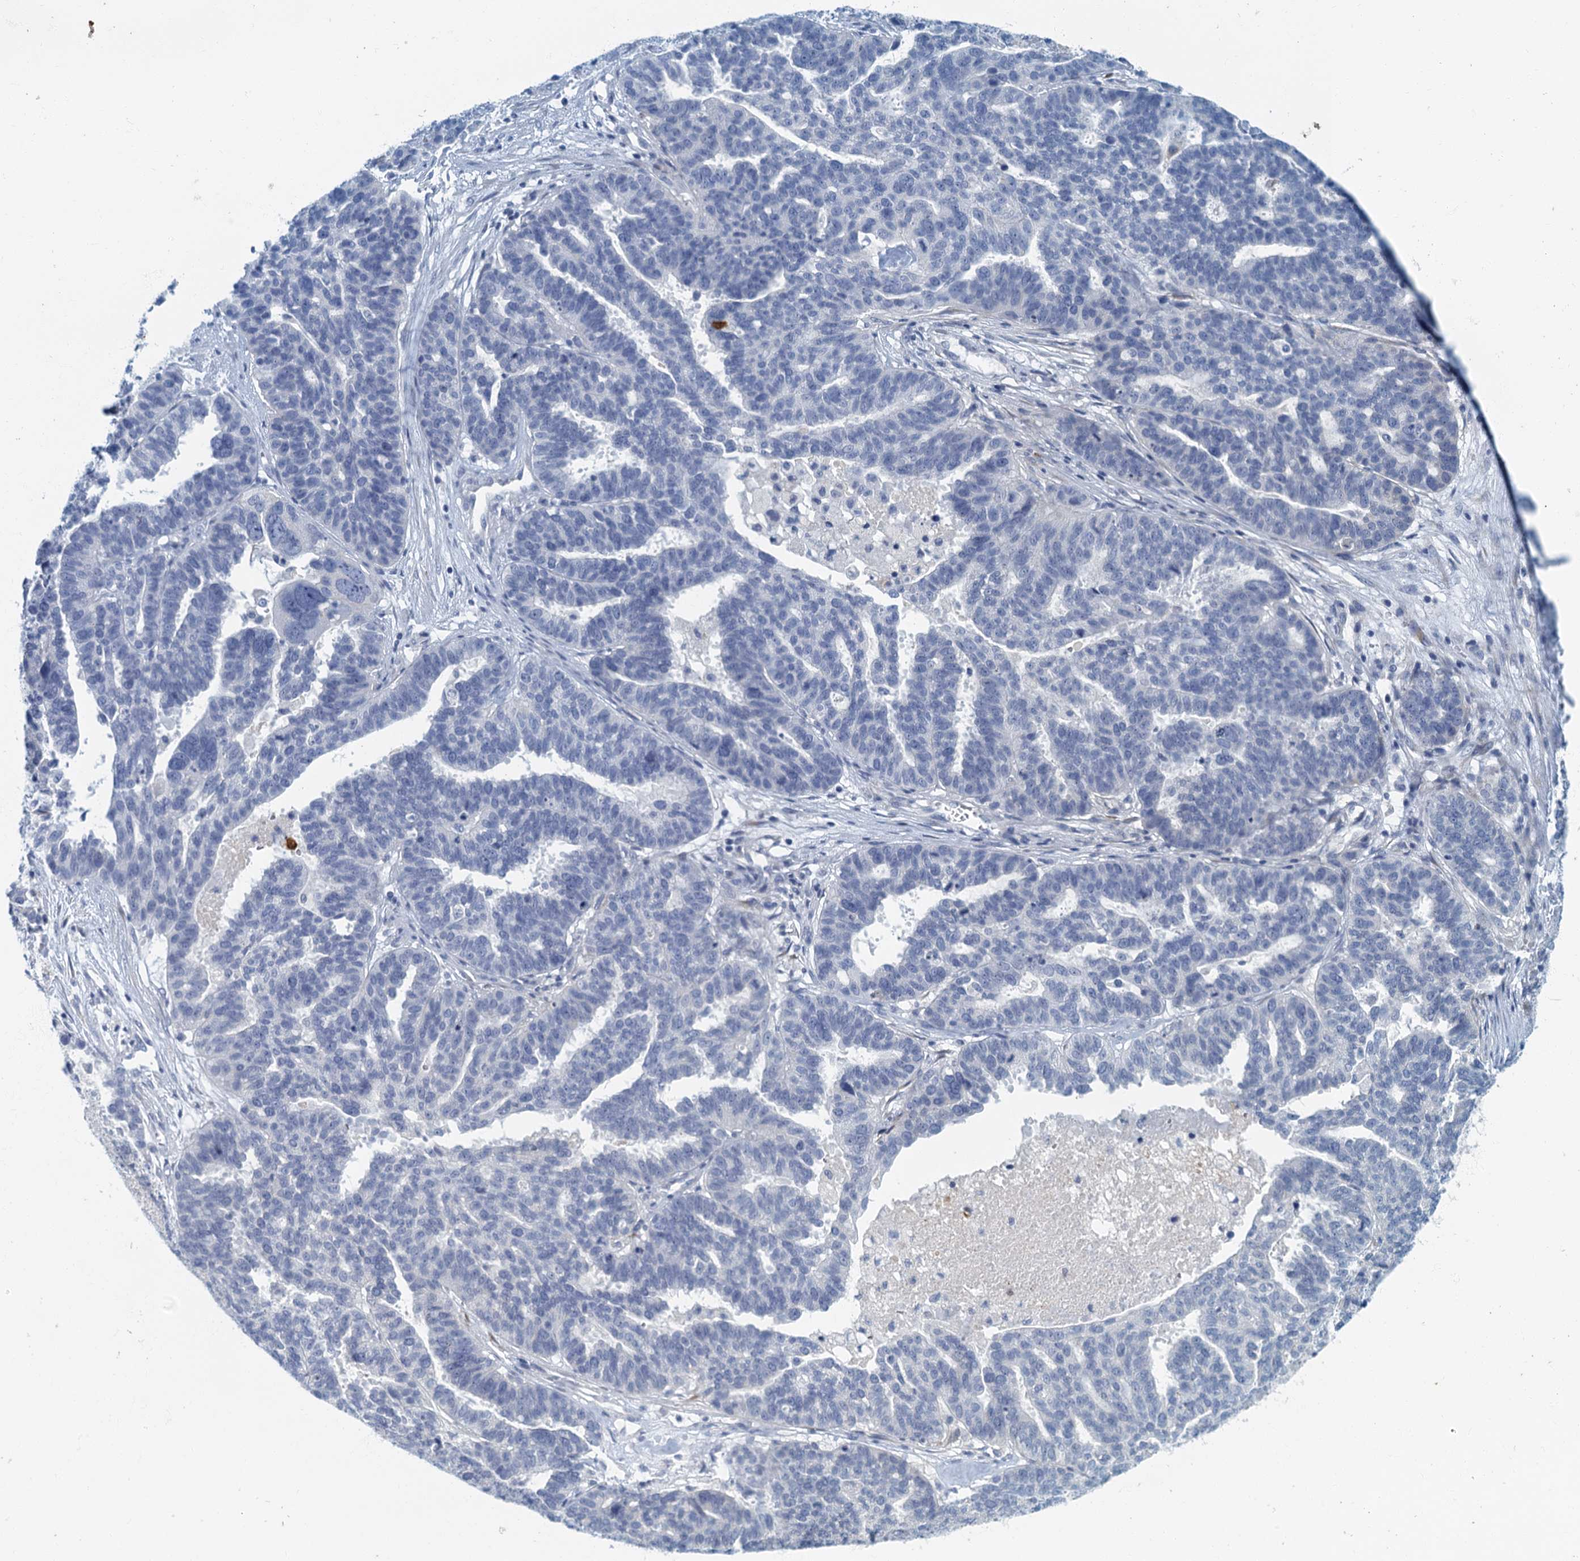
{"staining": {"intensity": "negative", "quantity": "none", "location": "none"}, "tissue": "ovarian cancer", "cell_type": "Tumor cells", "image_type": "cancer", "snomed": [{"axis": "morphology", "description": "Cystadenocarcinoma, serous, NOS"}, {"axis": "topography", "description": "Ovary"}], "caption": "Immunohistochemistry photomicrograph of ovarian serous cystadenocarcinoma stained for a protein (brown), which displays no staining in tumor cells. (DAB (3,3'-diaminobenzidine) immunohistochemistry (IHC) with hematoxylin counter stain).", "gene": "ANKDD1A", "patient": {"sex": "female", "age": 59}}